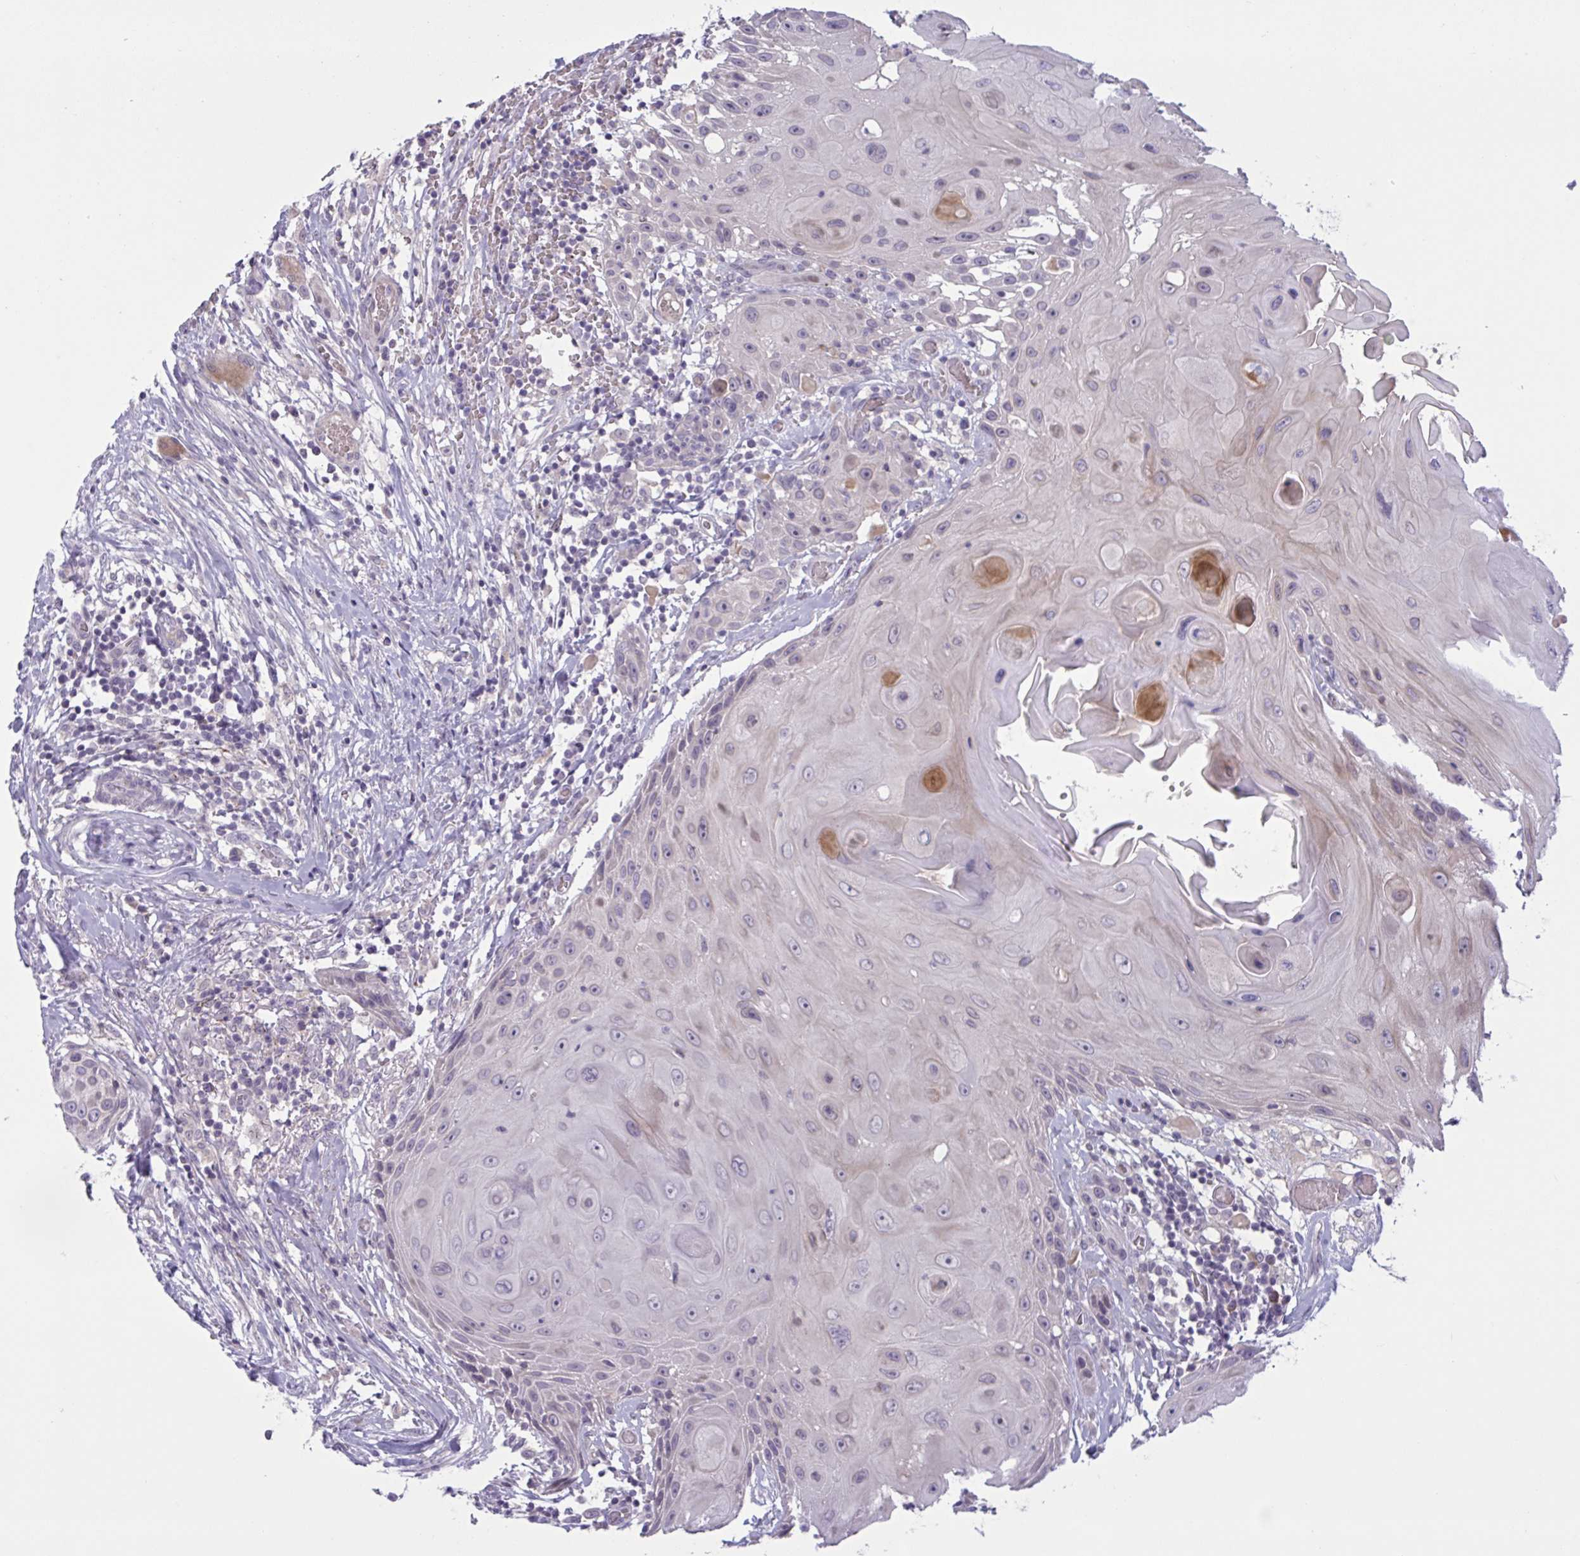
{"staining": {"intensity": "negative", "quantity": "none", "location": "none"}, "tissue": "head and neck cancer", "cell_type": "Tumor cells", "image_type": "cancer", "snomed": [{"axis": "morphology", "description": "Squamous cell carcinoma, NOS"}, {"axis": "topography", "description": "Oral tissue"}, {"axis": "topography", "description": "Head-Neck"}], "caption": "DAB (3,3'-diaminobenzidine) immunohistochemical staining of head and neck squamous cell carcinoma demonstrates no significant positivity in tumor cells.", "gene": "RFPL4B", "patient": {"sex": "male", "age": 49}}